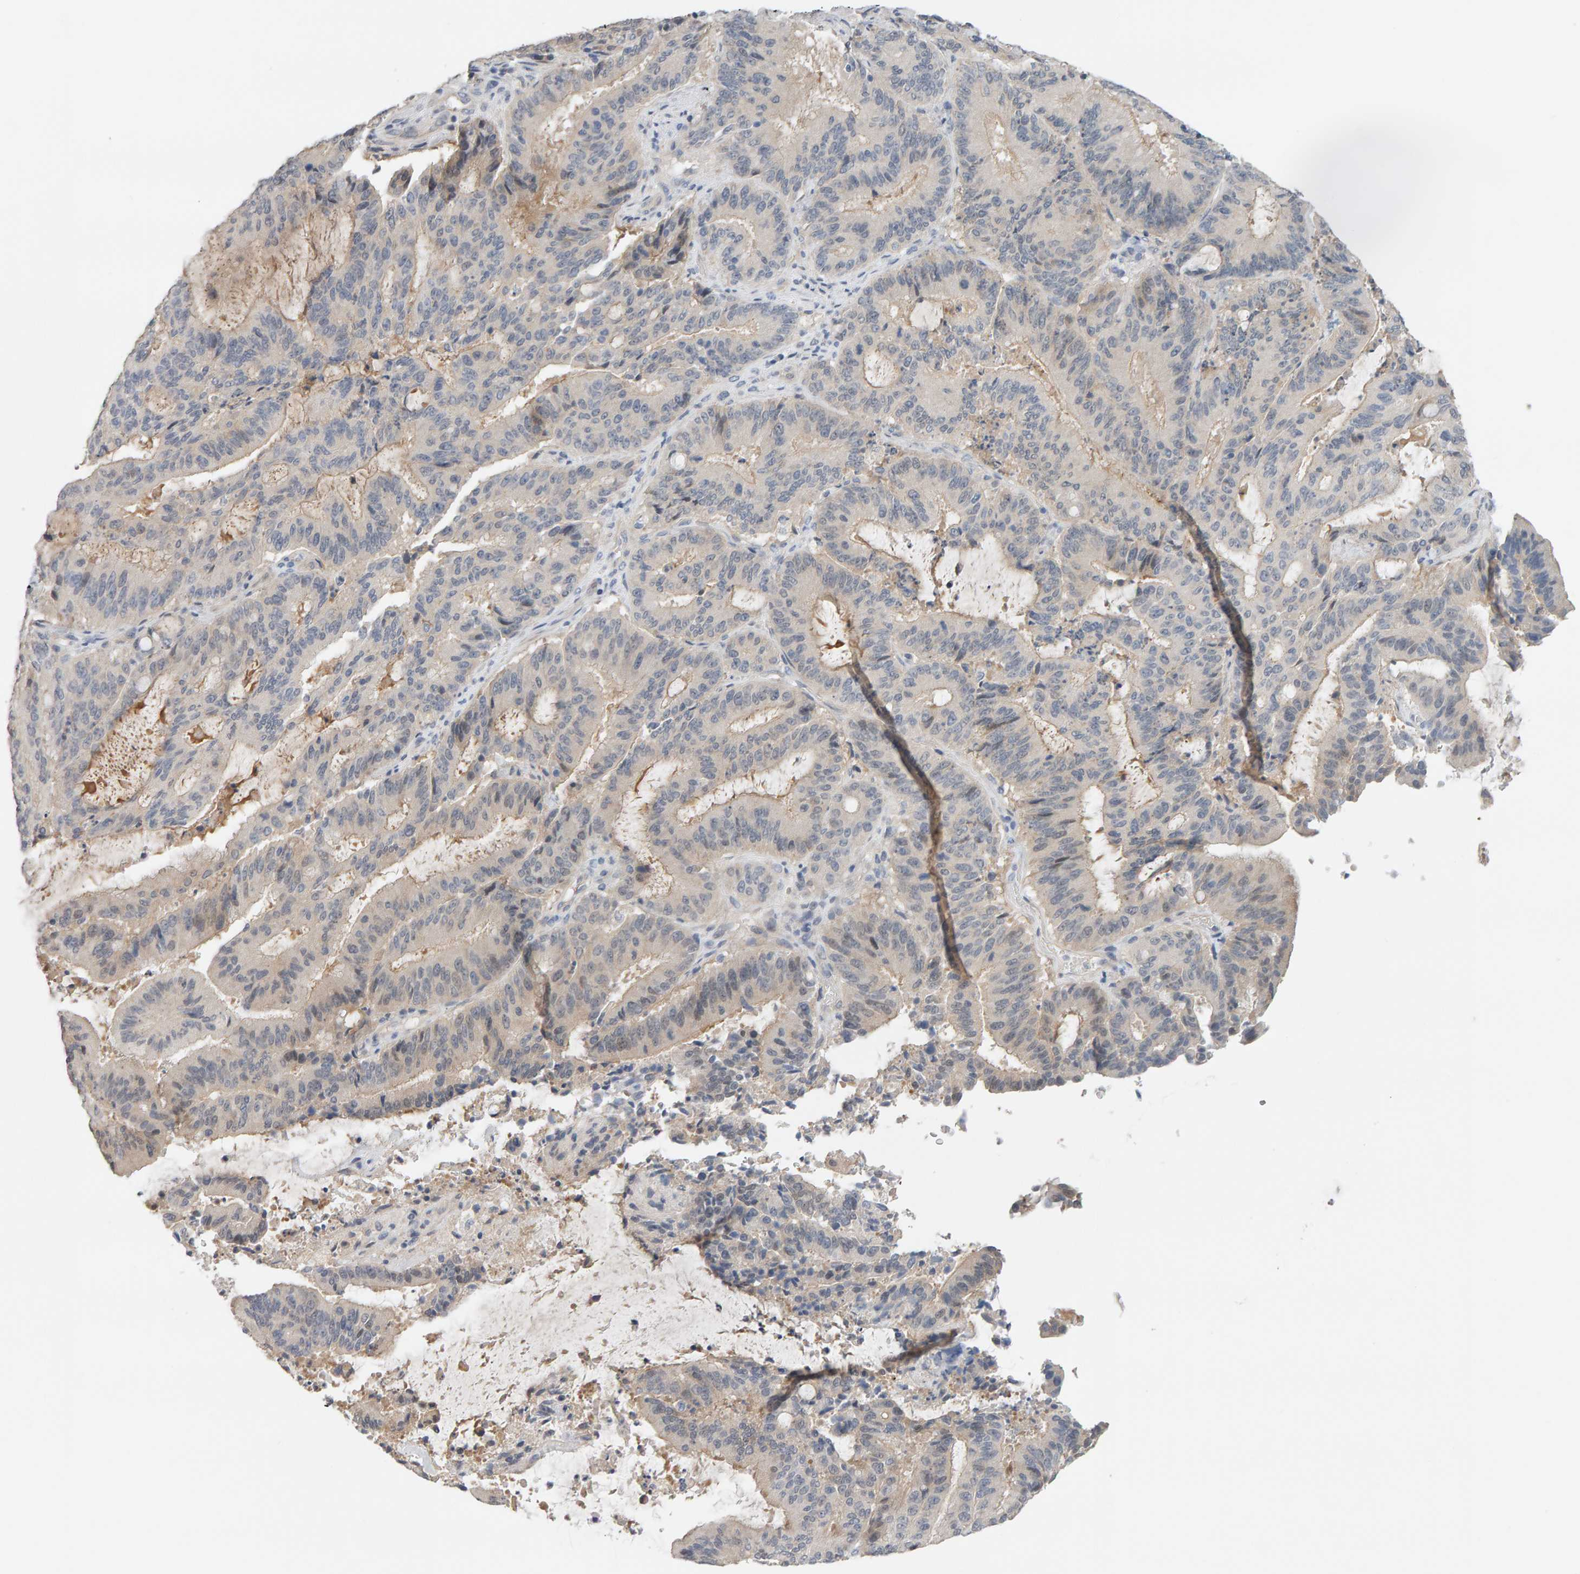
{"staining": {"intensity": "negative", "quantity": "none", "location": "none"}, "tissue": "liver cancer", "cell_type": "Tumor cells", "image_type": "cancer", "snomed": [{"axis": "morphology", "description": "Normal tissue, NOS"}, {"axis": "morphology", "description": "Cholangiocarcinoma"}, {"axis": "topography", "description": "Liver"}, {"axis": "topography", "description": "Peripheral nerve tissue"}], "caption": "The IHC micrograph has no significant staining in tumor cells of liver cancer tissue.", "gene": "GFUS", "patient": {"sex": "female", "age": 73}}